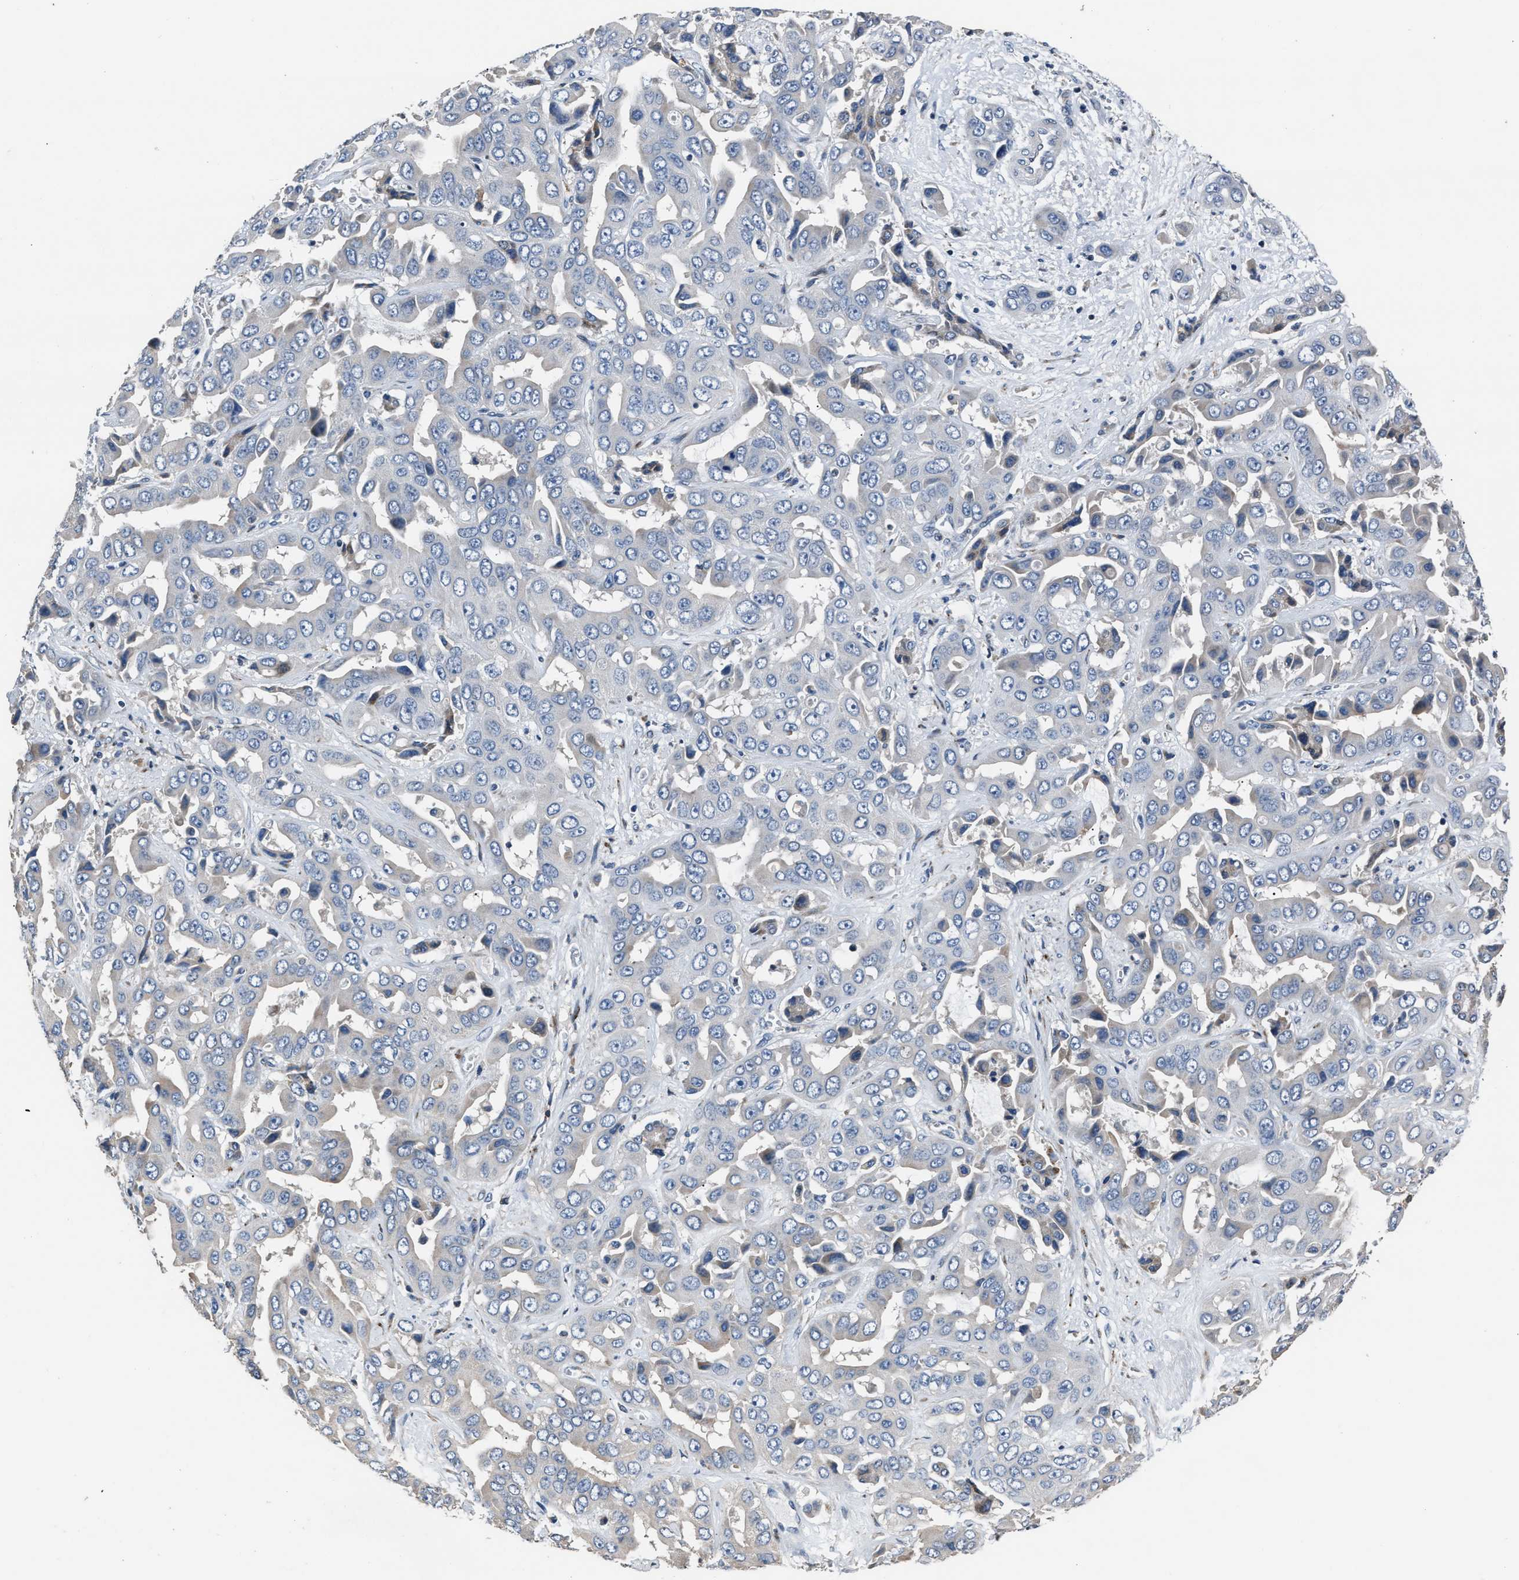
{"staining": {"intensity": "weak", "quantity": "<25%", "location": "cytoplasmic/membranous"}, "tissue": "liver cancer", "cell_type": "Tumor cells", "image_type": "cancer", "snomed": [{"axis": "morphology", "description": "Cholangiocarcinoma"}, {"axis": "topography", "description": "Liver"}], "caption": "Cholangiocarcinoma (liver) was stained to show a protein in brown. There is no significant positivity in tumor cells.", "gene": "DNAJC24", "patient": {"sex": "female", "age": 52}}